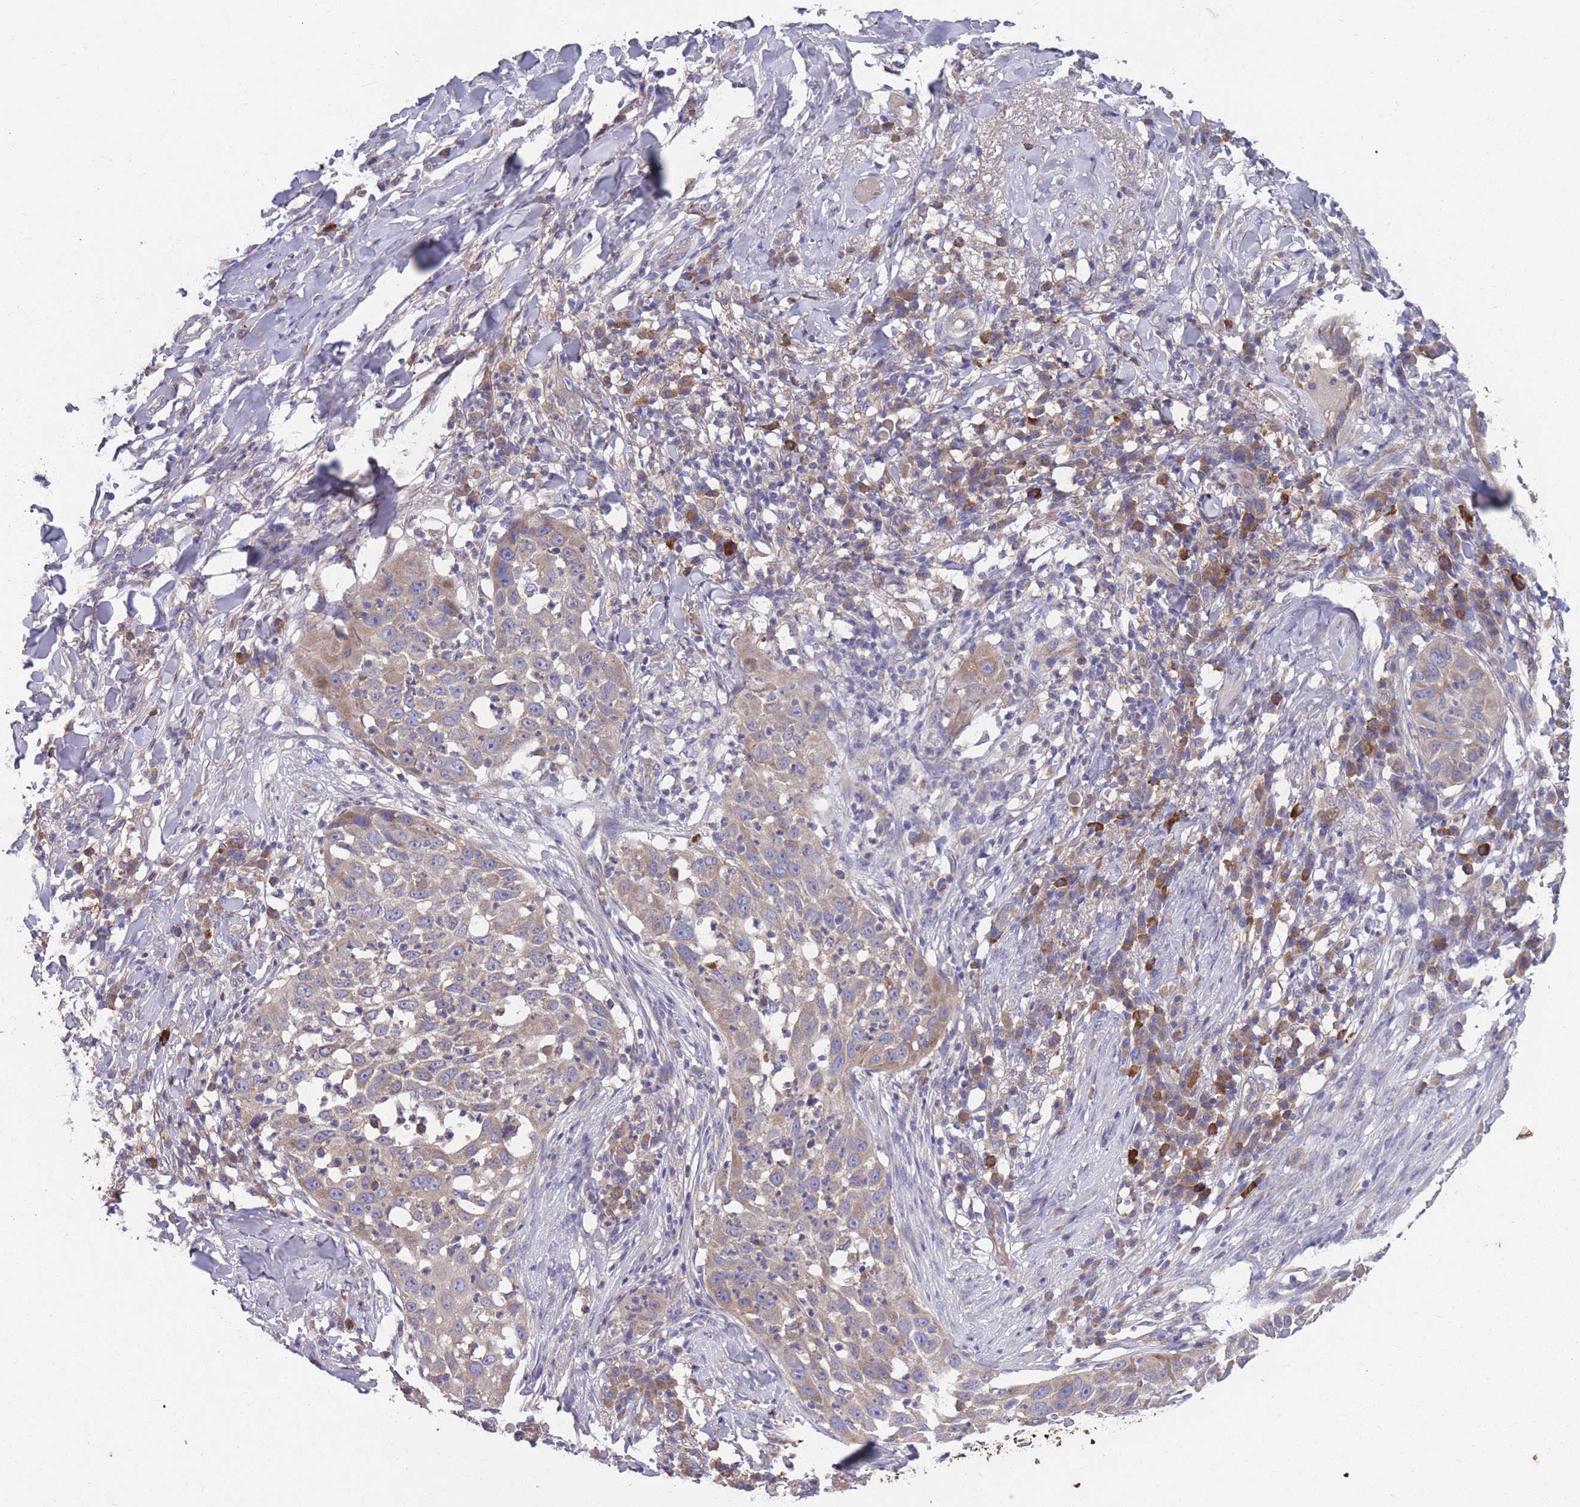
{"staining": {"intensity": "weak", "quantity": ">75%", "location": "cytoplasmic/membranous"}, "tissue": "skin cancer", "cell_type": "Tumor cells", "image_type": "cancer", "snomed": [{"axis": "morphology", "description": "Squamous cell carcinoma, NOS"}, {"axis": "topography", "description": "Skin"}], "caption": "Immunohistochemistry photomicrograph of skin cancer (squamous cell carcinoma) stained for a protein (brown), which demonstrates low levels of weak cytoplasmic/membranous positivity in approximately >75% of tumor cells.", "gene": "STIM2", "patient": {"sex": "female", "age": 44}}